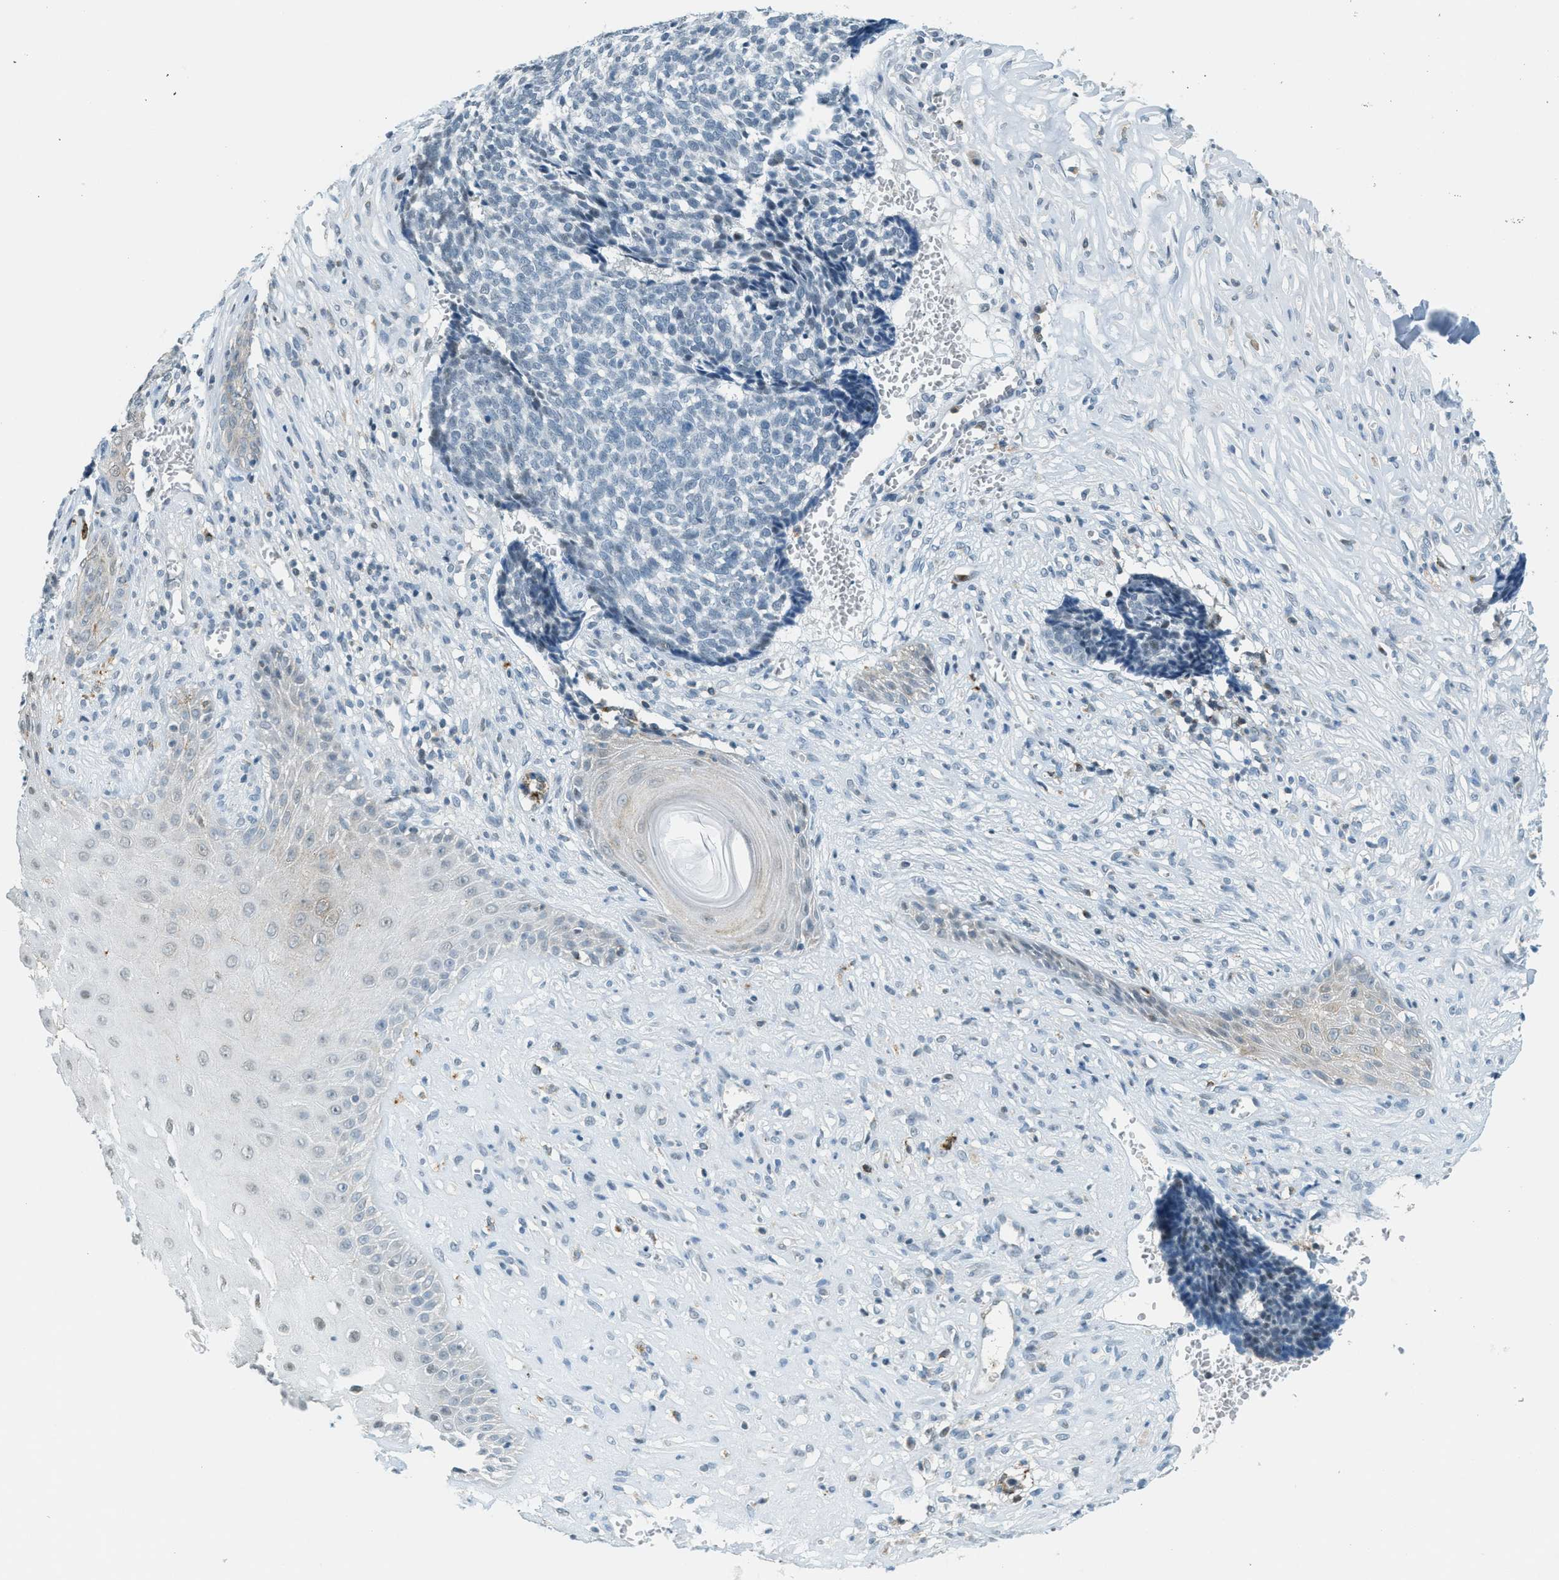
{"staining": {"intensity": "negative", "quantity": "none", "location": "none"}, "tissue": "skin cancer", "cell_type": "Tumor cells", "image_type": "cancer", "snomed": [{"axis": "morphology", "description": "Basal cell carcinoma"}, {"axis": "topography", "description": "Skin"}], "caption": "Immunohistochemical staining of basal cell carcinoma (skin) shows no significant expression in tumor cells. (DAB immunohistochemistry (IHC) with hematoxylin counter stain).", "gene": "FYN", "patient": {"sex": "male", "age": 84}}